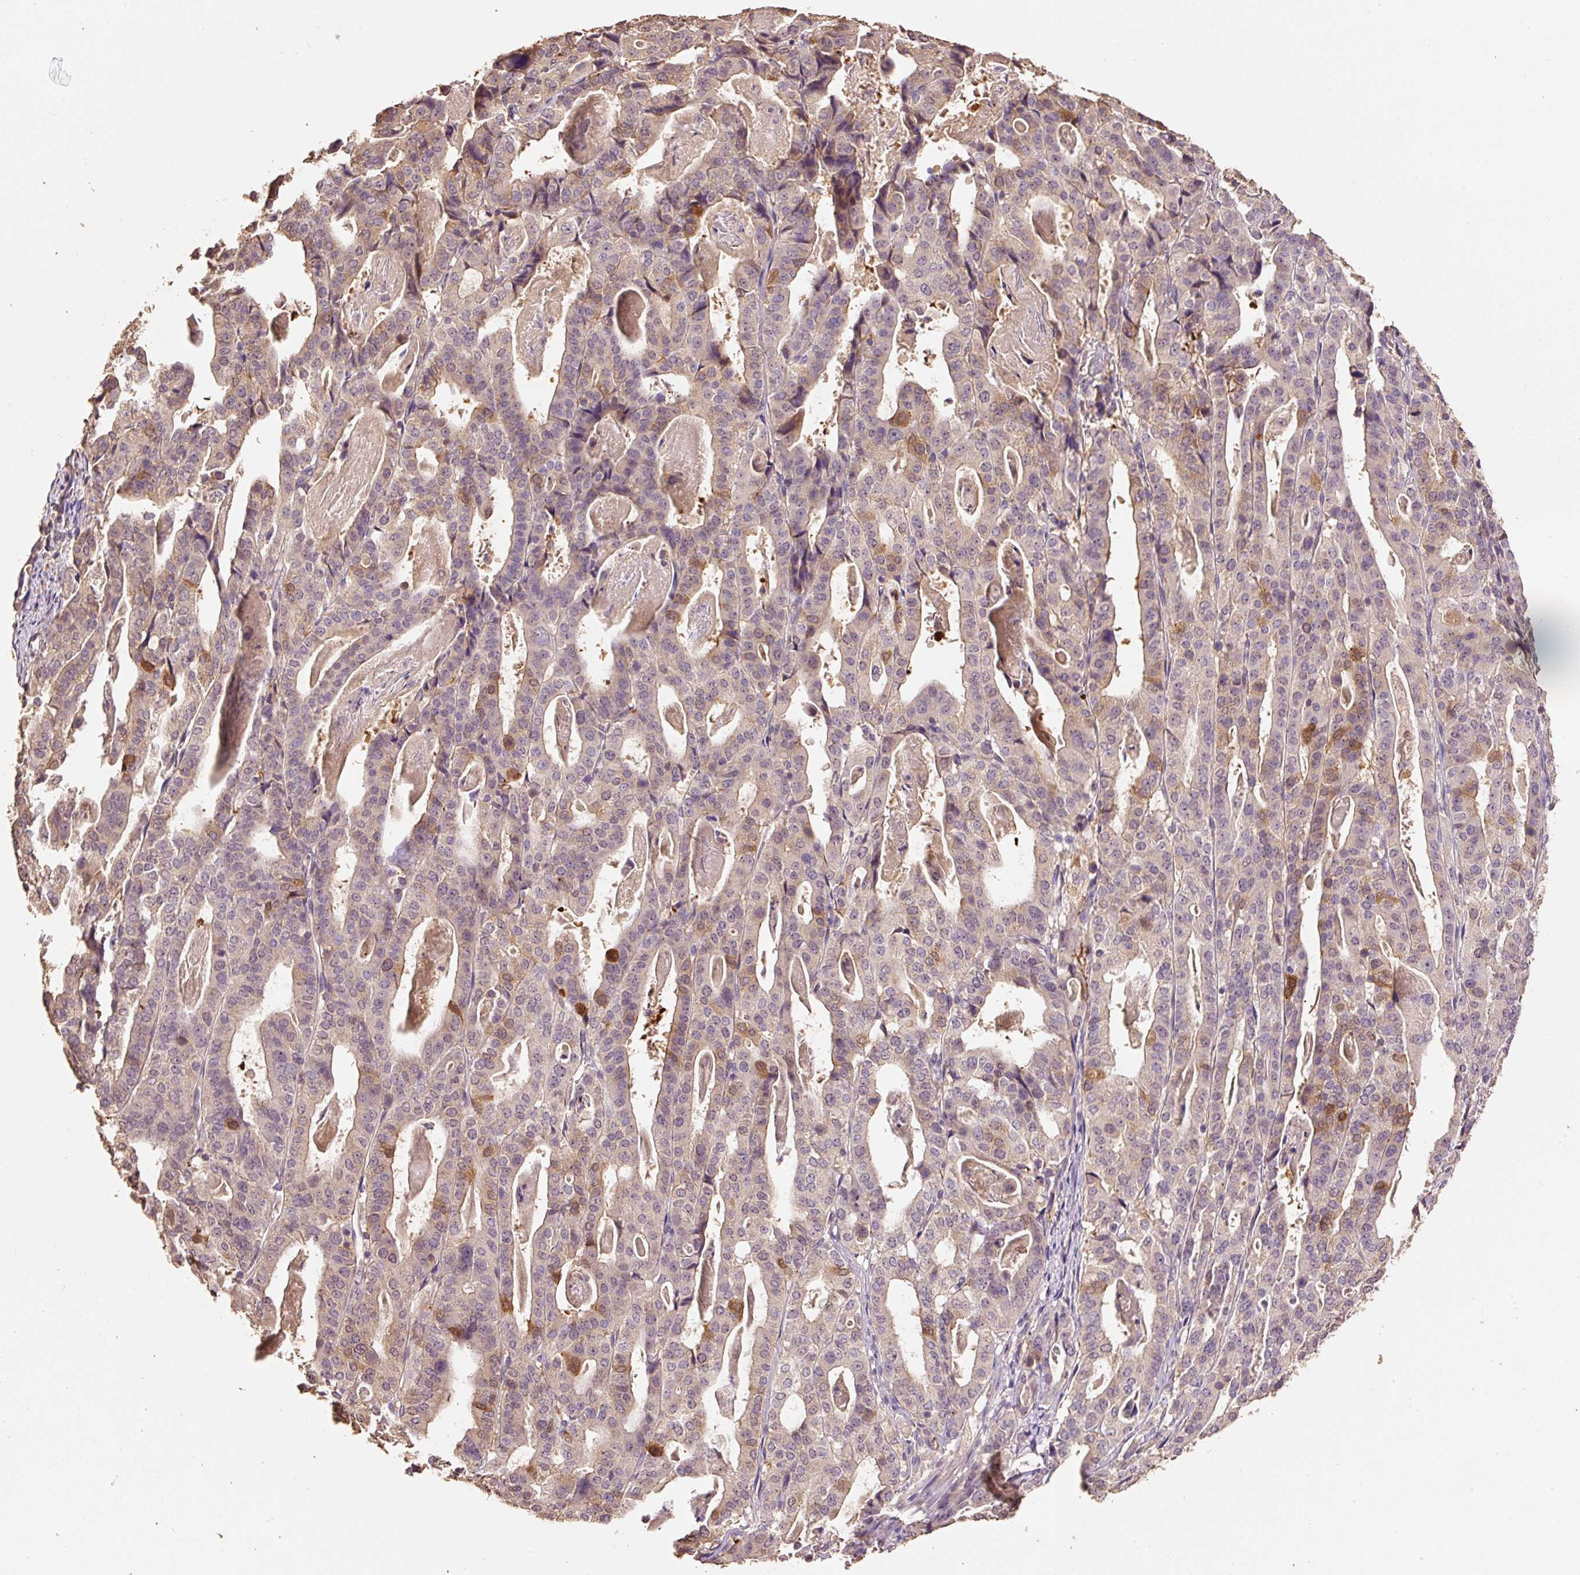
{"staining": {"intensity": "weak", "quantity": ">75%", "location": "cytoplasmic/membranous"}, "tissue": "stomach cancer", "cell_type": "Tumor cells", "image_type": "cancer", "snomed": [{"axis": "morphology", "description": "Adenocarcinoma, NOS"}, {"axis": "topography", "description": "Stomach"}], "caption": "About >75% of tumor cells in stomach adenocarcinoma reveal weak cytoplasmic/membranous protein staining as visualized by brown immunohistochemical staining.", "gene": "HERC2", "patient": {"sex": "male", "age": 48}}